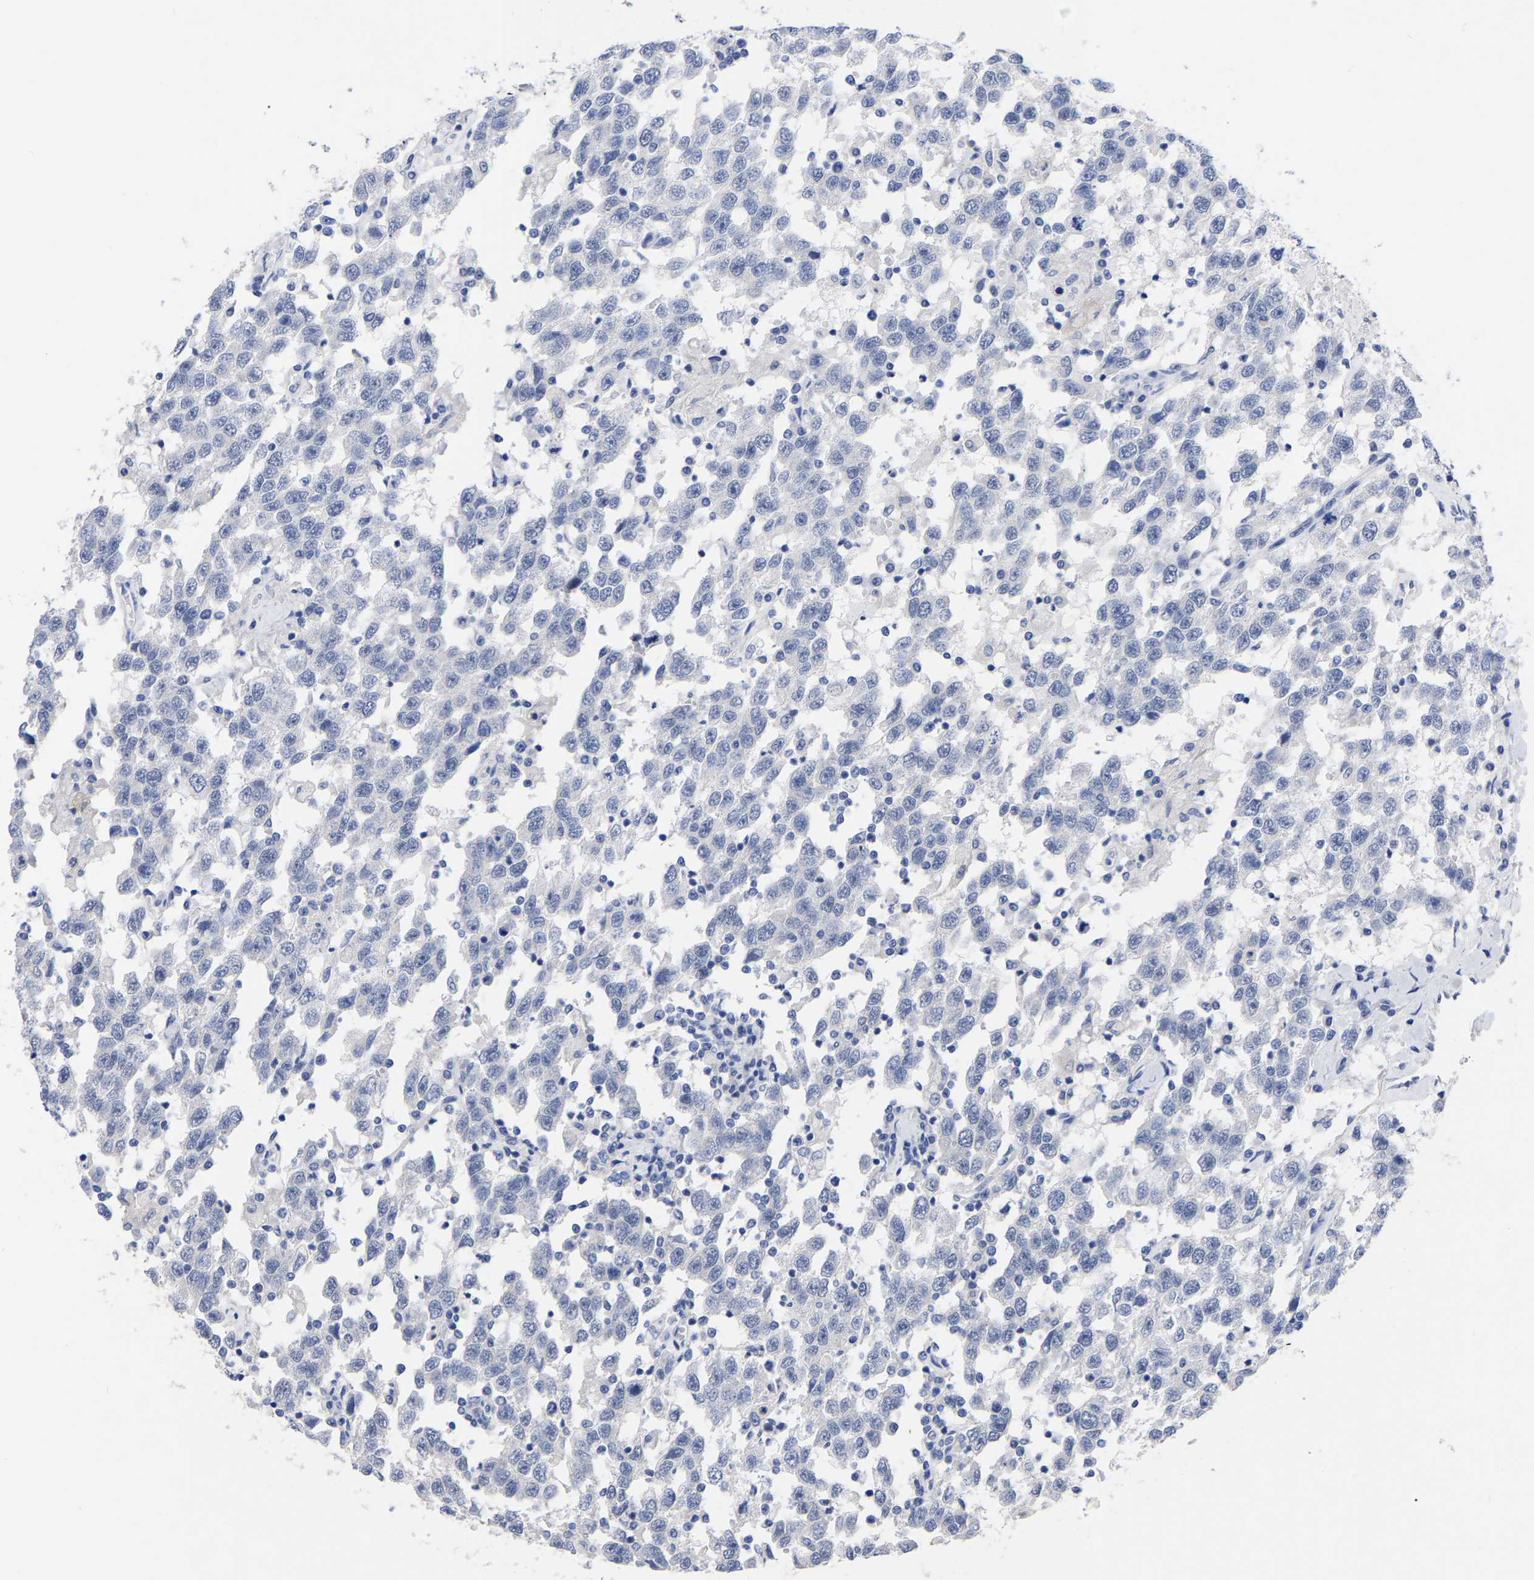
{"staining": {"intensity": "negative", "quantity": "none", "location": "none"}, "tissue": "testis cancer", "cell_type": "Tumor cells", "image_type": "cancer", "snomed": [{"axis": "morphology", "description": "Seminoma, NOS"}, {"axis": "topography", "description": "Testis"}], "caption": "An immunohistochemistry (IHC) histopathology image of seminoma (testis) is shown. There is no staining in tumor cells of seminoma (testis).", "gene": "ANXA13", "patient": {"sex": "male", "age": 41}}